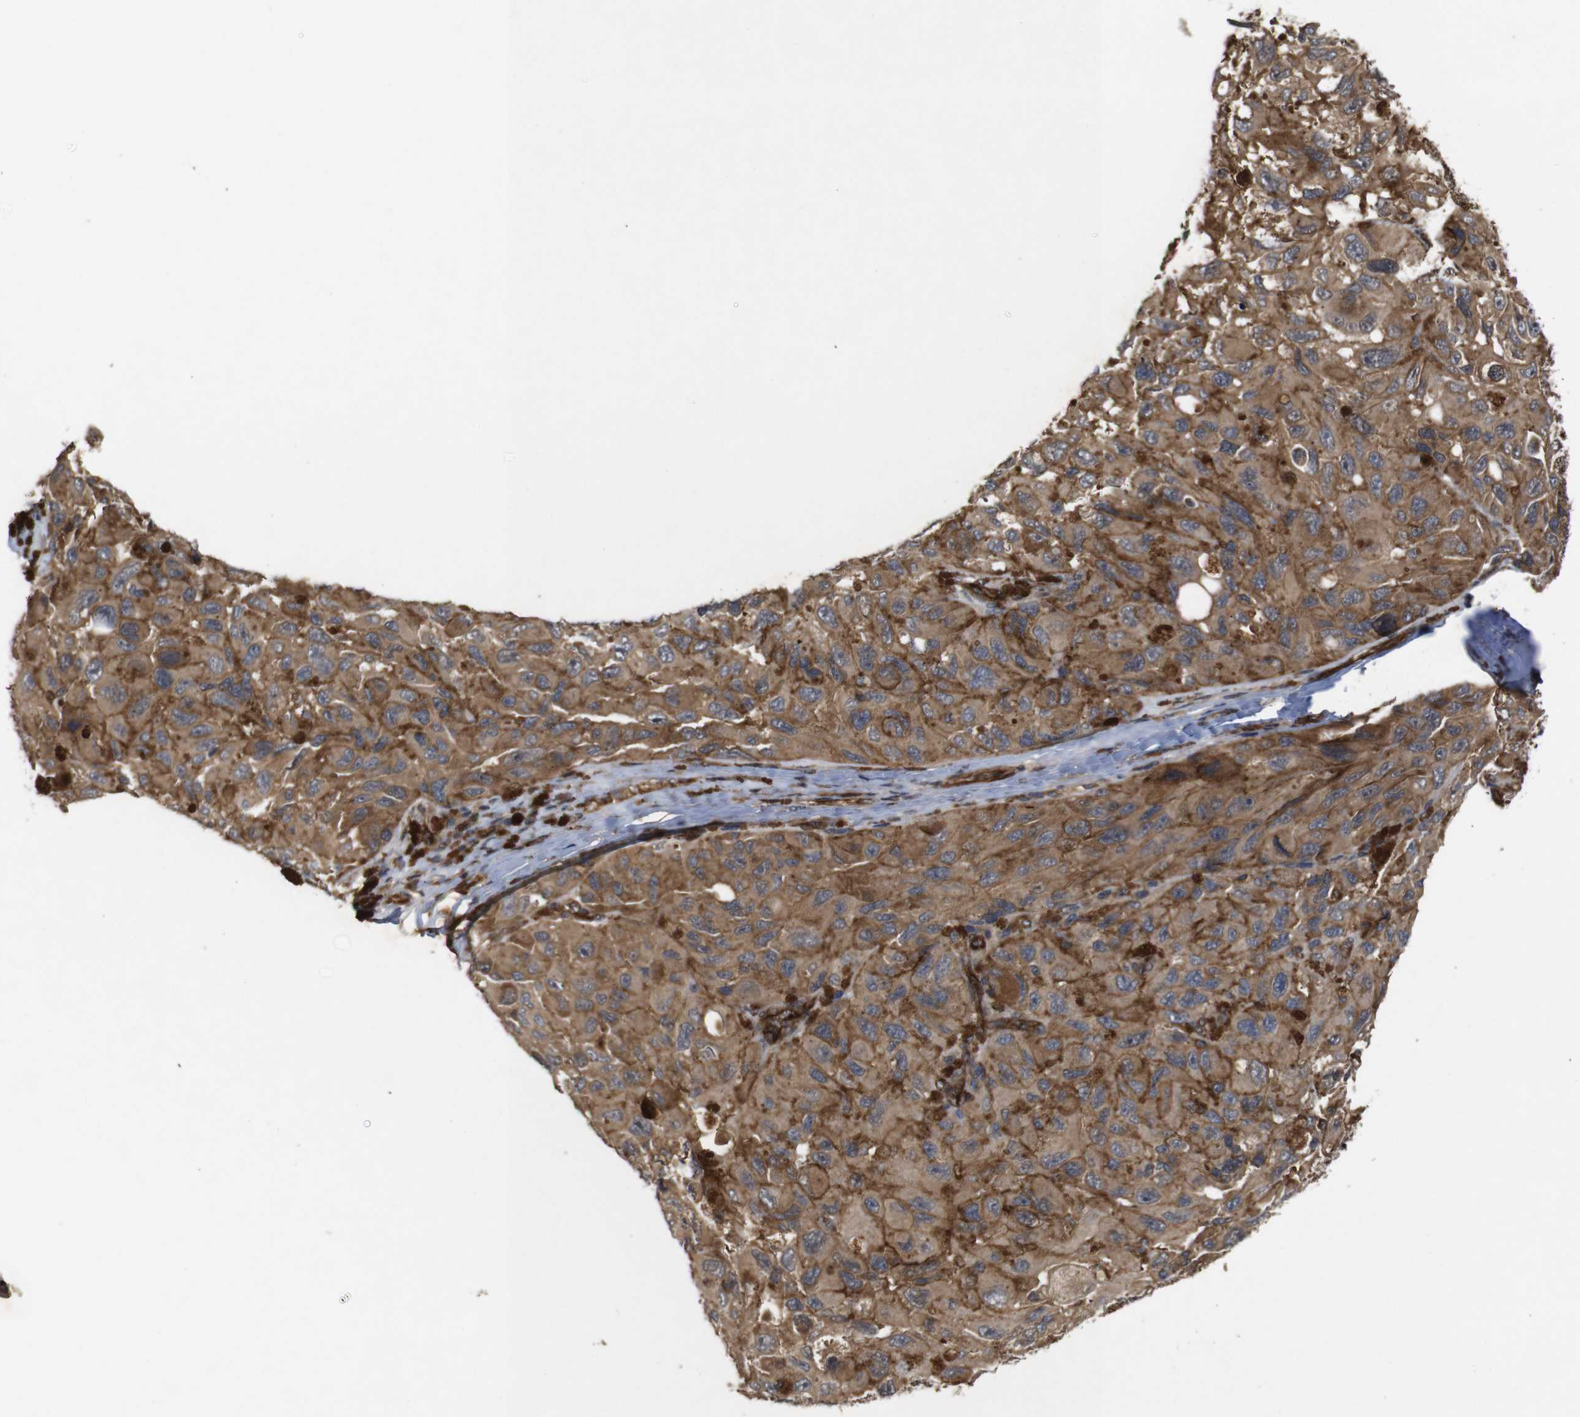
{"staining": {"intensity": "moderate", "quantity": ">75%", "location": "cytoplasmic/membranous"}, "tissue": "melanoma", "cell_type": "Tumor cells", "image_type": "cancer", "snomed": [{"axis": "morphology", "description": "Malignant melanoma, NOS"}, {"axis": "topography", "description": "Skin"}], "caption": "About >75% of tumor cells in melanoma show moderate cytoplasmic/membranous protein expression as visualized by brown immunohistochemical staining.", "gene": "NANOS1", "patient": {"sex": "female", "age": 73}}